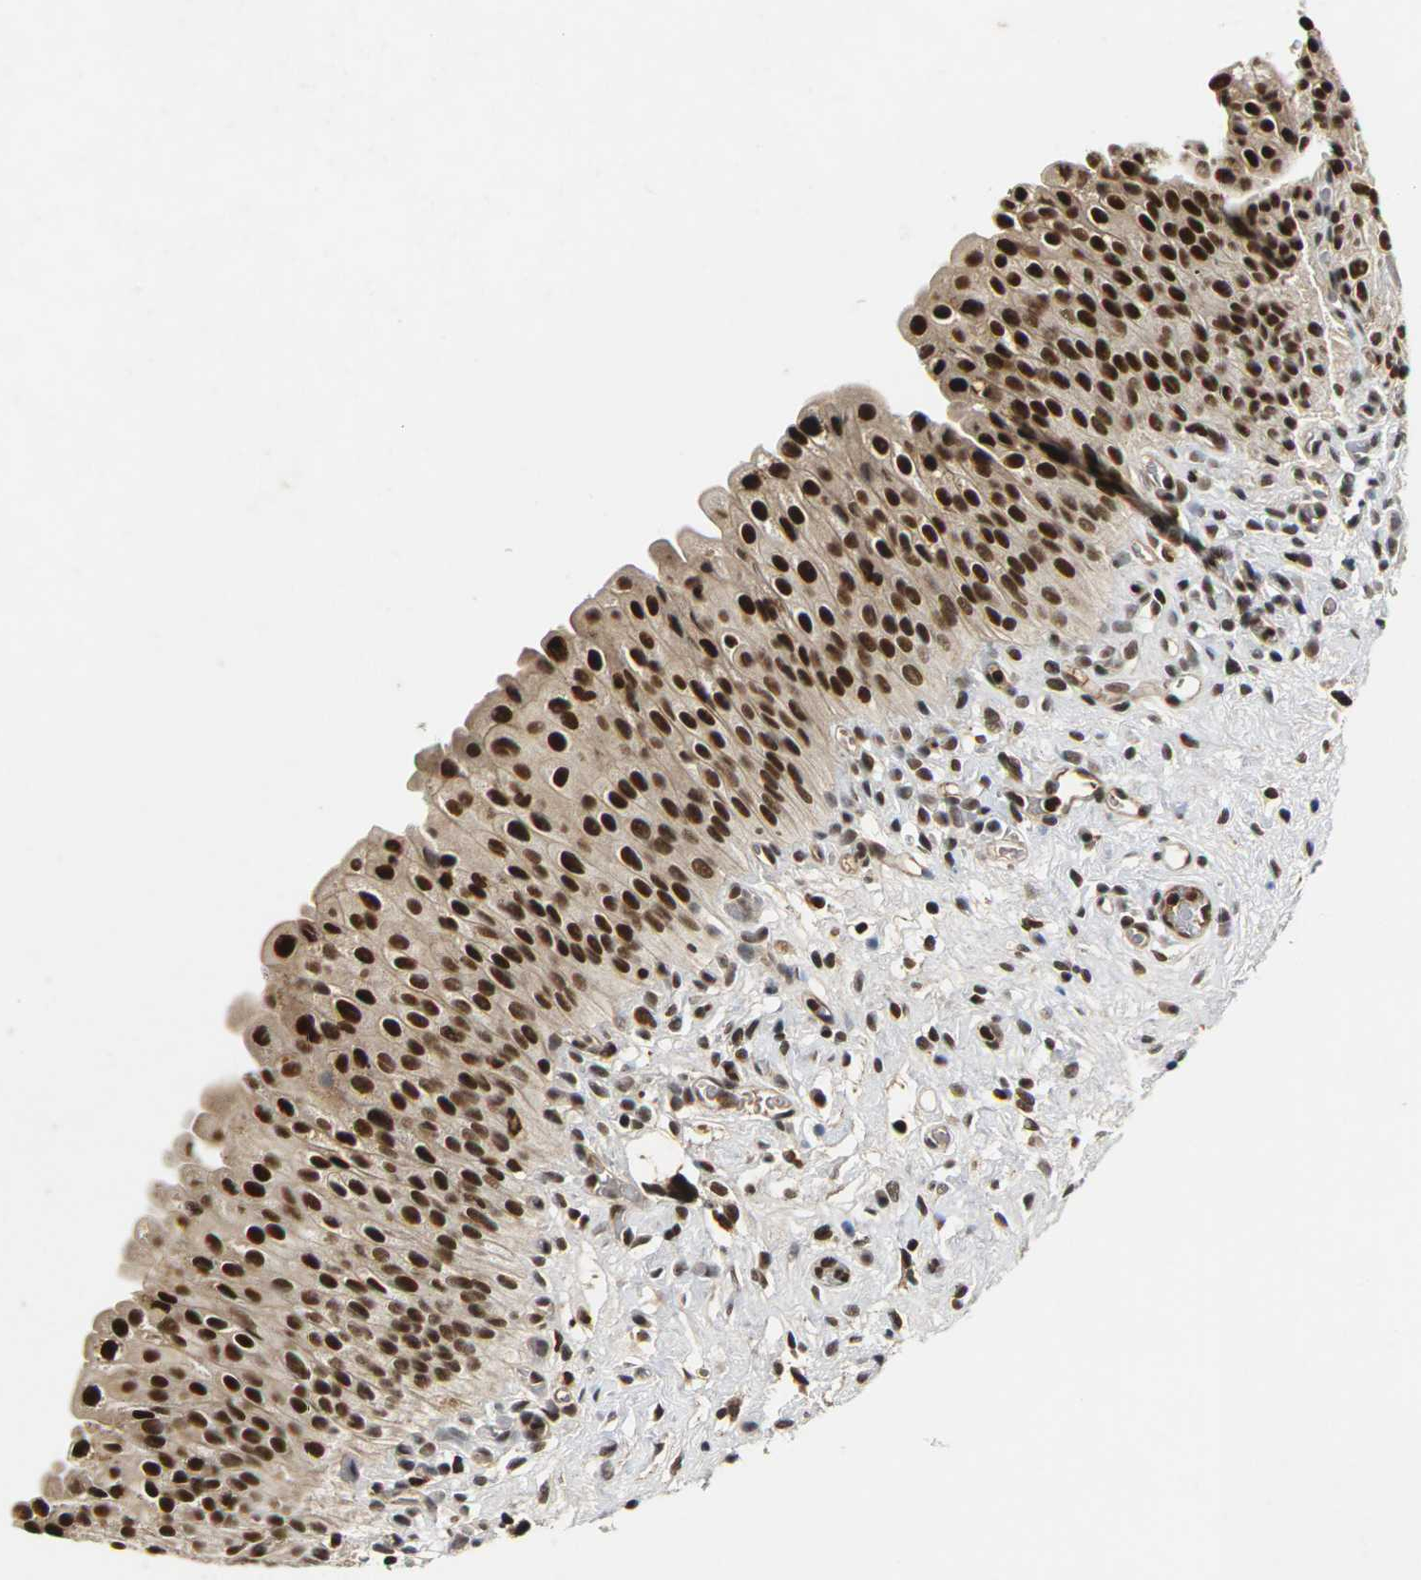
{"staining": {"intensity": "strong", "quantity": ">75%", "location": "cytoplasmic/membranous,nuclear"}, "tissue": "urinary bladder", "cell_type": "Urothelial cells", "image_type": "normal", "snomed": [{"axis": "morphology", "description": "Normal tissue, NOS"}, {"axis": "morphology", "description": "Urothelial carcinoma, High grade"}, {"axis": "topography", "description": "Urinary bladder"}], "caption": "Protein positivity by immunohistochemistry (IHC) shows strong cytoplasmic/membranous,nuclear staining in approximately >75% of urothelial cells in unremarkable urinary bladder.", "gene": "NELFA", "patient": {"sex": "male", "age": 46}}